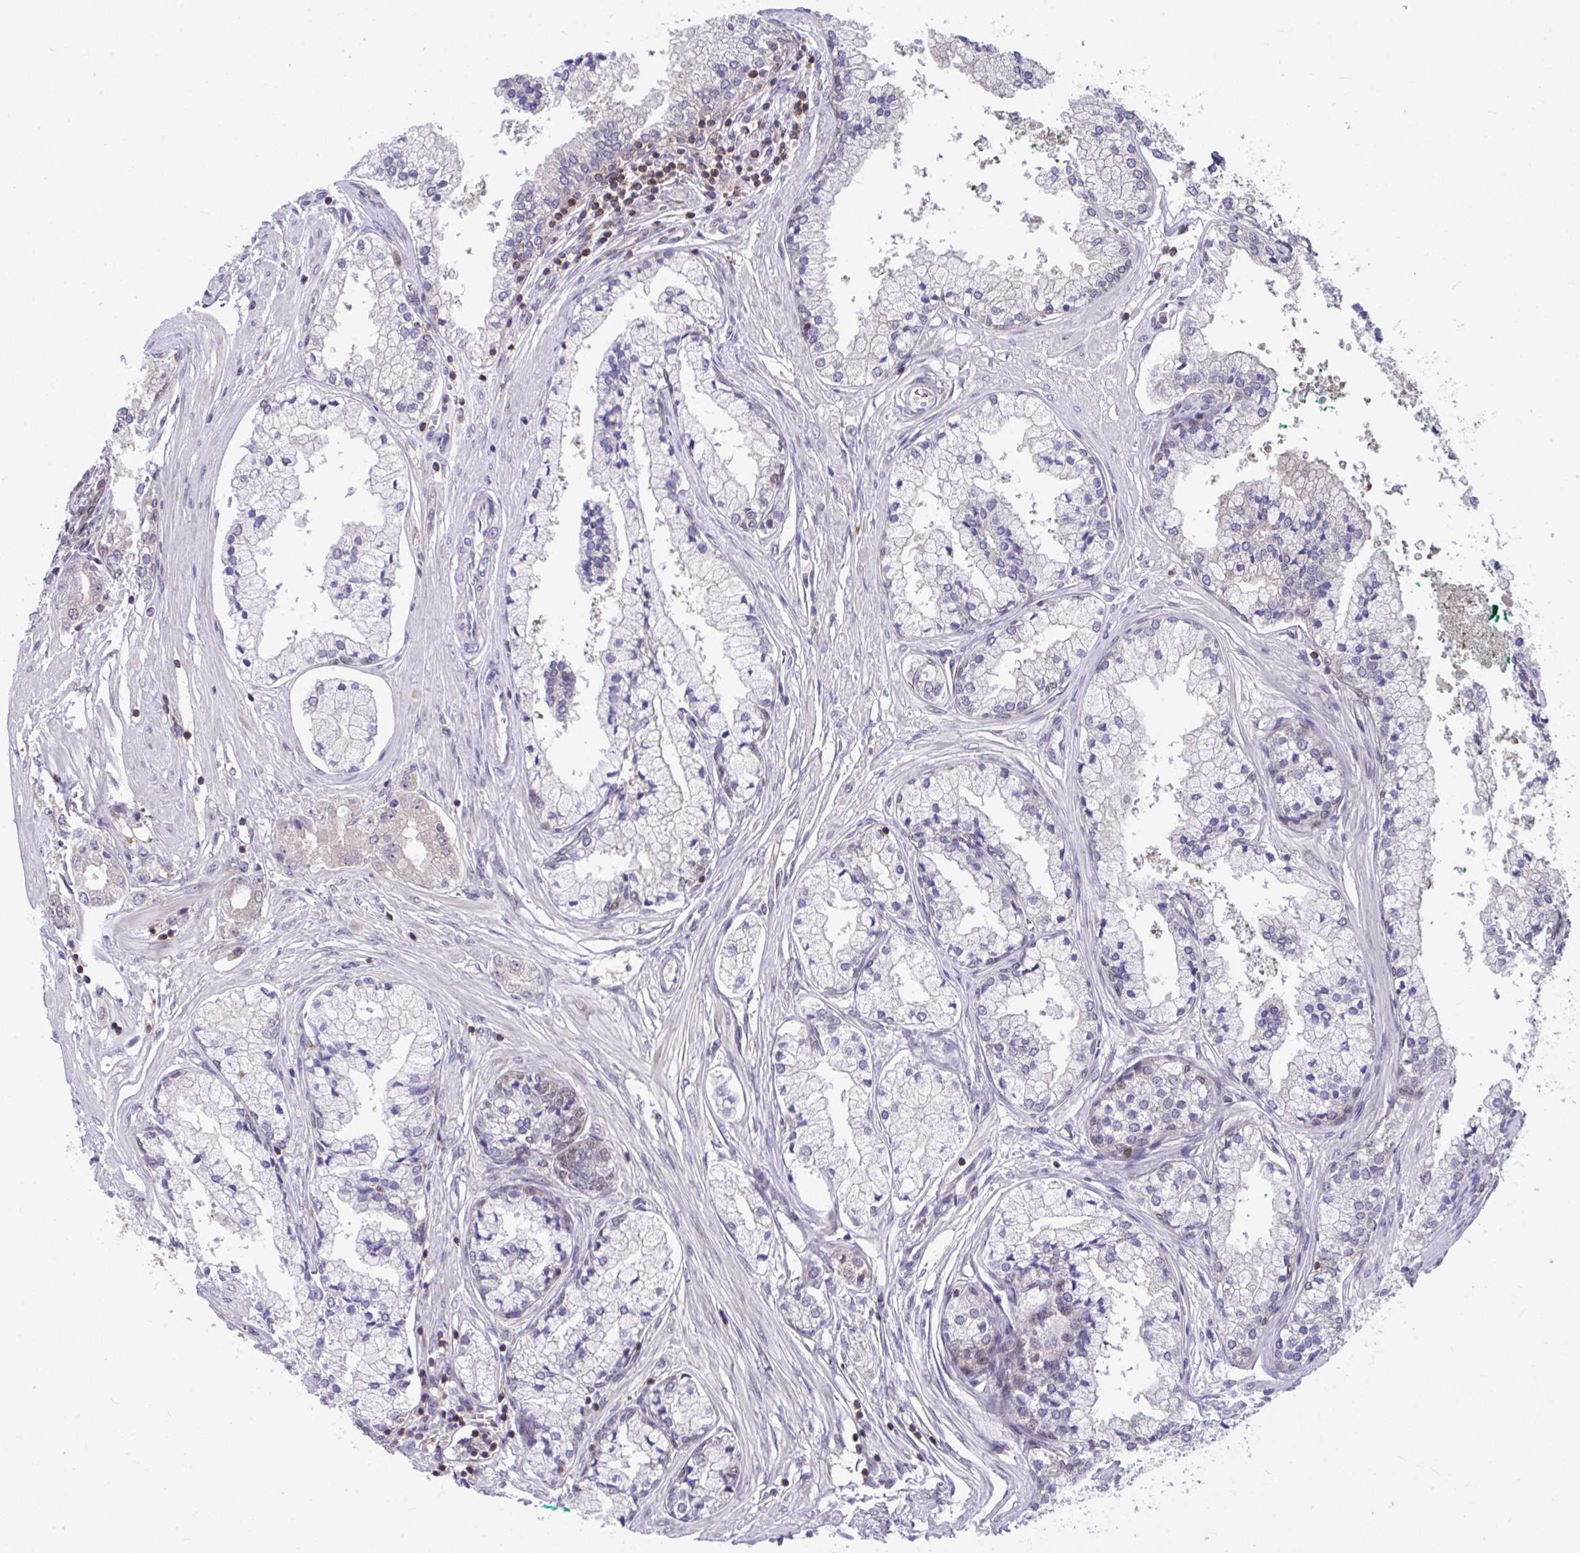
{"staining": {"intensity": "negative", "quantity": "none", "location": "none"}, "tissue": "prostate cancer", "cell_type": "Tumor cells", "image_type": "cancer", "snomed": [{"axis": "morphology", "description": "Adenocarcinoma, High grade"}, {"axis": "topography", "description": "Prostate"}], "caption": "High magnification brightfield microscopy of high-grade adenocarcinoma (prostate) stained with DAB (3,3'-diaminobenzidine) (brown) and counterstained with hematoxylin (blue): tumor cells show no significant expression.", "gene": "PCDHB7", "patient": {"sex": "male", "age": 66}}